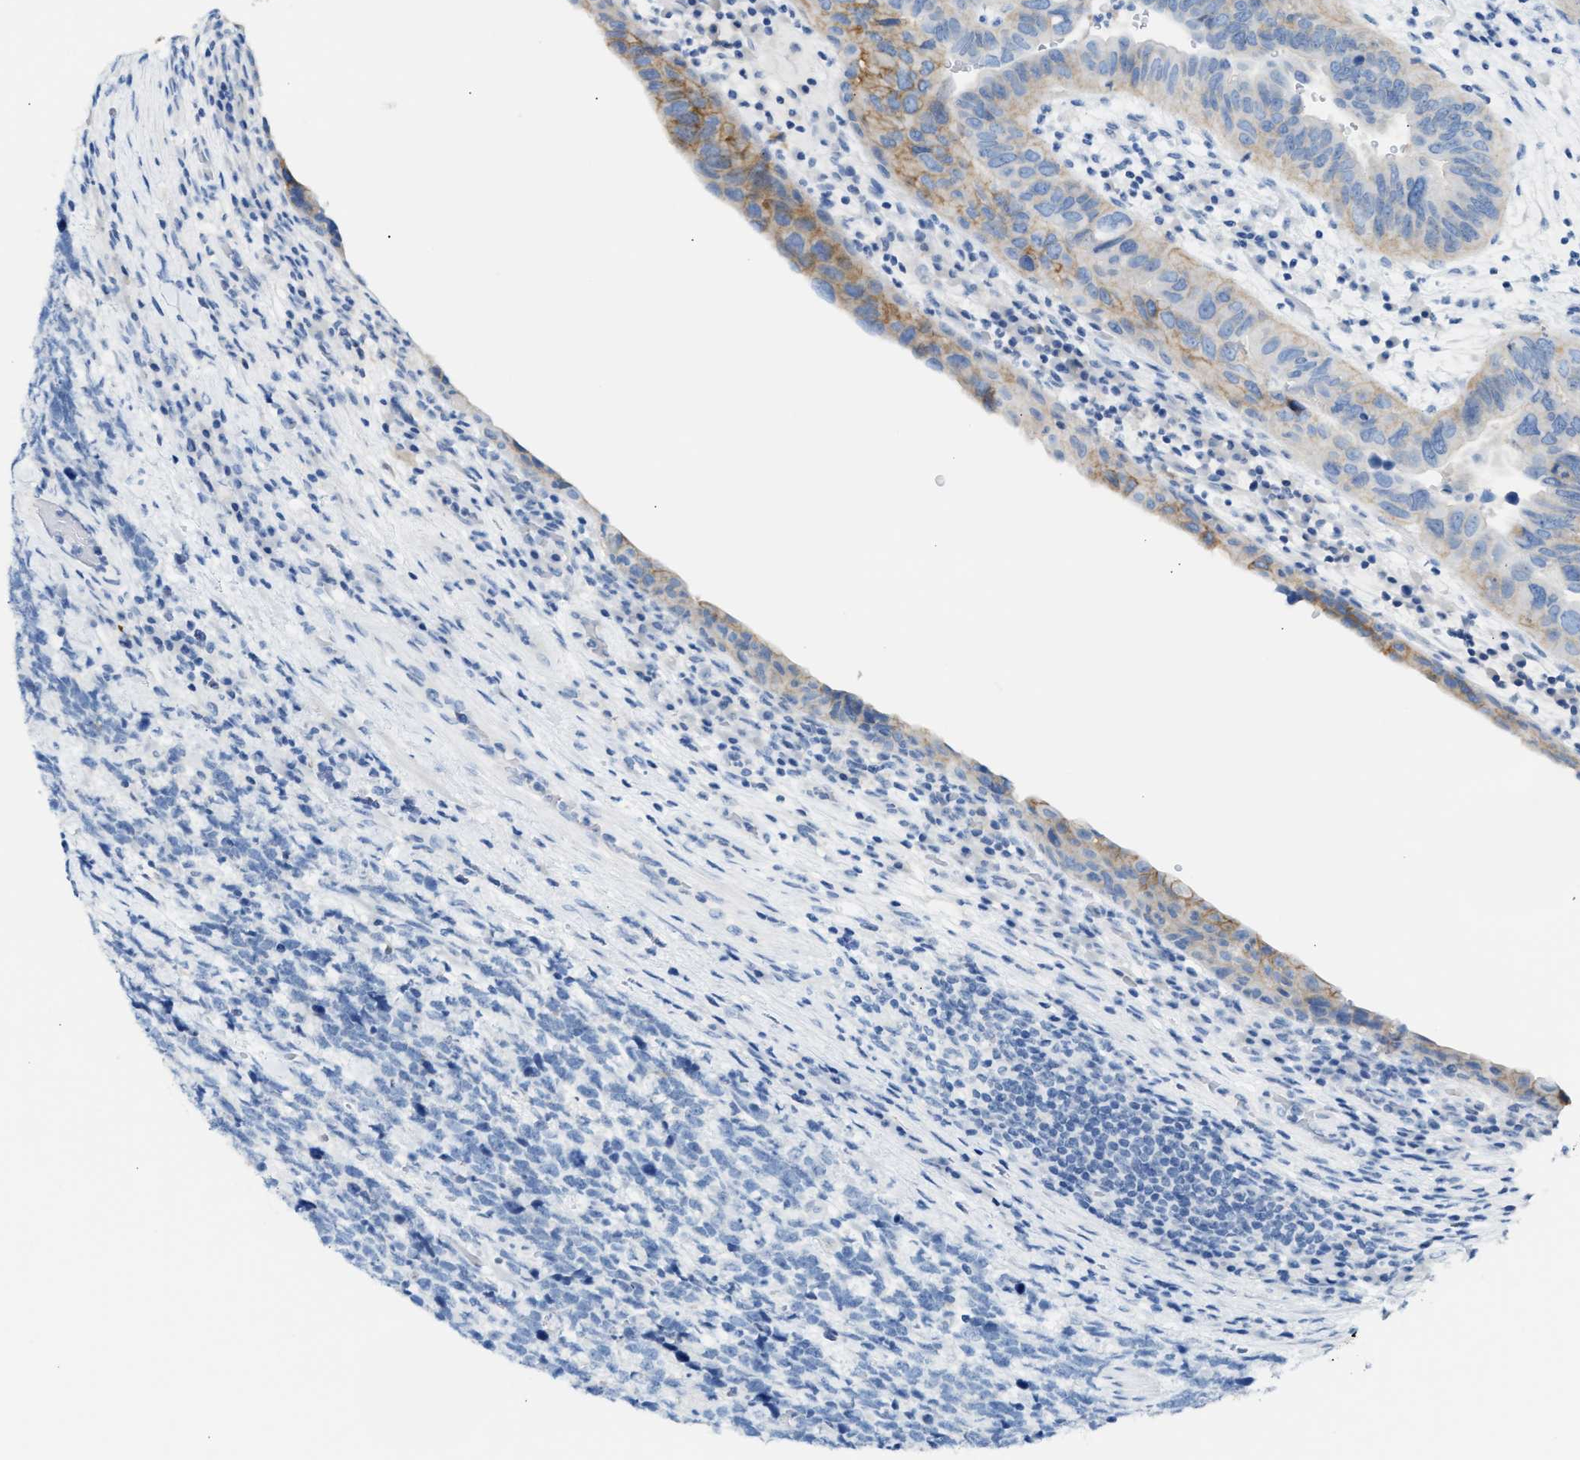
{"staining": {"intensity": "moderate", "quantity": "25%-75%", "location": "cytoplasmic/membranous"}, "tissue": "urothelial cancer", "cell_type": "Tumor cells", "image_type": "cancer", "snomed": [{"axis": "morphology", "description": "Urothelial carcinoma, High grade"}, {"axis": "topography", "description": "Urinary bladder"}], "caption": "The image displays immunohistochemical staining of urothelial cancer. There is moderate cytoplasmic/membranous staining is appreciated in approximately 25%-75% of tumor cells.", "gene": "ERBB2", "patient": {"sex": "female", "age": 82}}